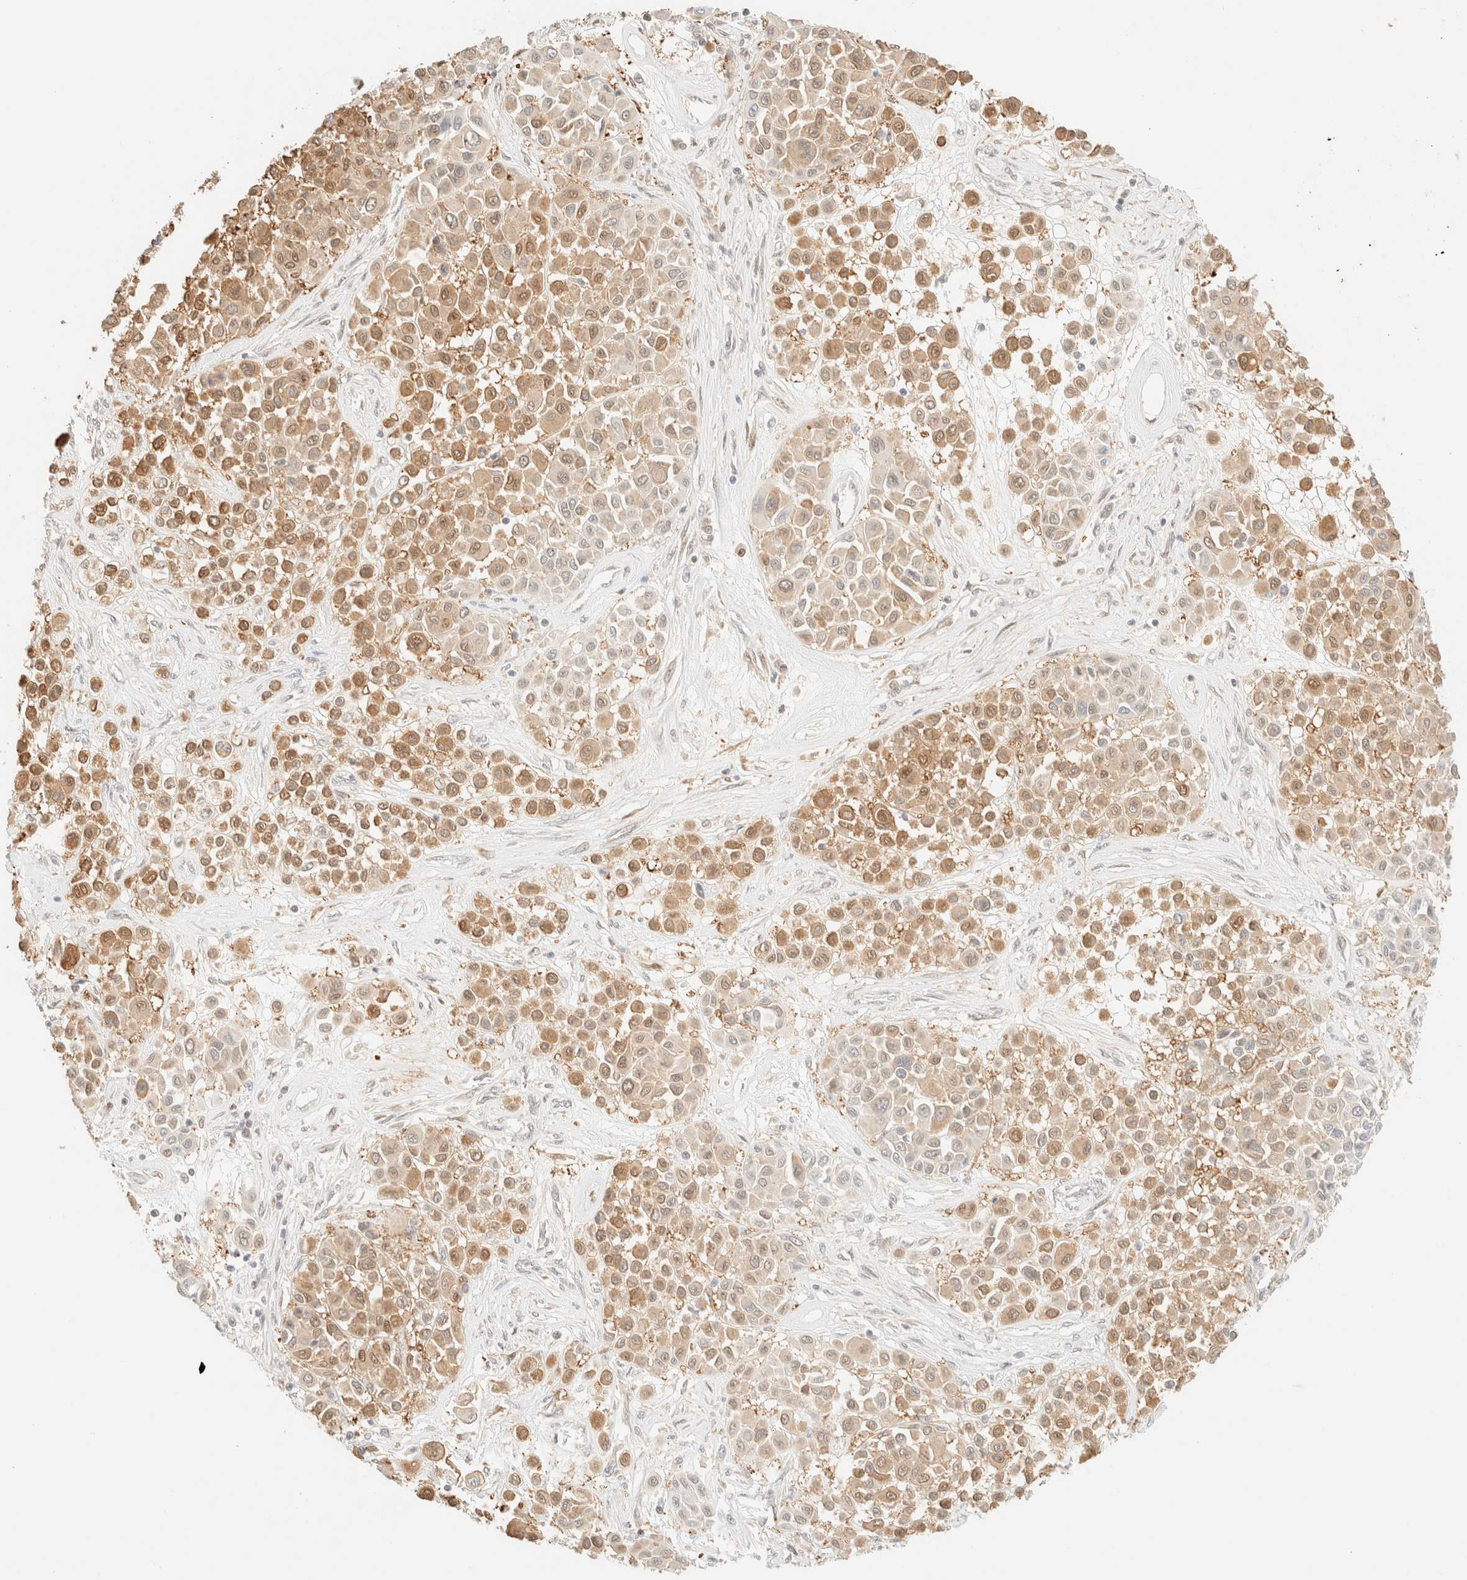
{"staining": {"intensity": "moderate", "quantity": ">75%", "location": "cytoplasmic/membranous,nuclear"}, "tissue": "melanoma", "cell_type": "Tumor cells", "image_type": "cancer", "snomed": [{"axis": "morphology", "description": "Malignant melanoma, Metastatic site"}, {"axis": "topography", "description": "Soft tissue"}], "caption": "There is medium levels of moderate cytoplasmic/membranous and nuclear staining in tumor cells of melanoma, as demonstrated by immunohistochemical staining (brown color).", "gene": "TSR1", "patient": {"sex": "male", "age": 41}}